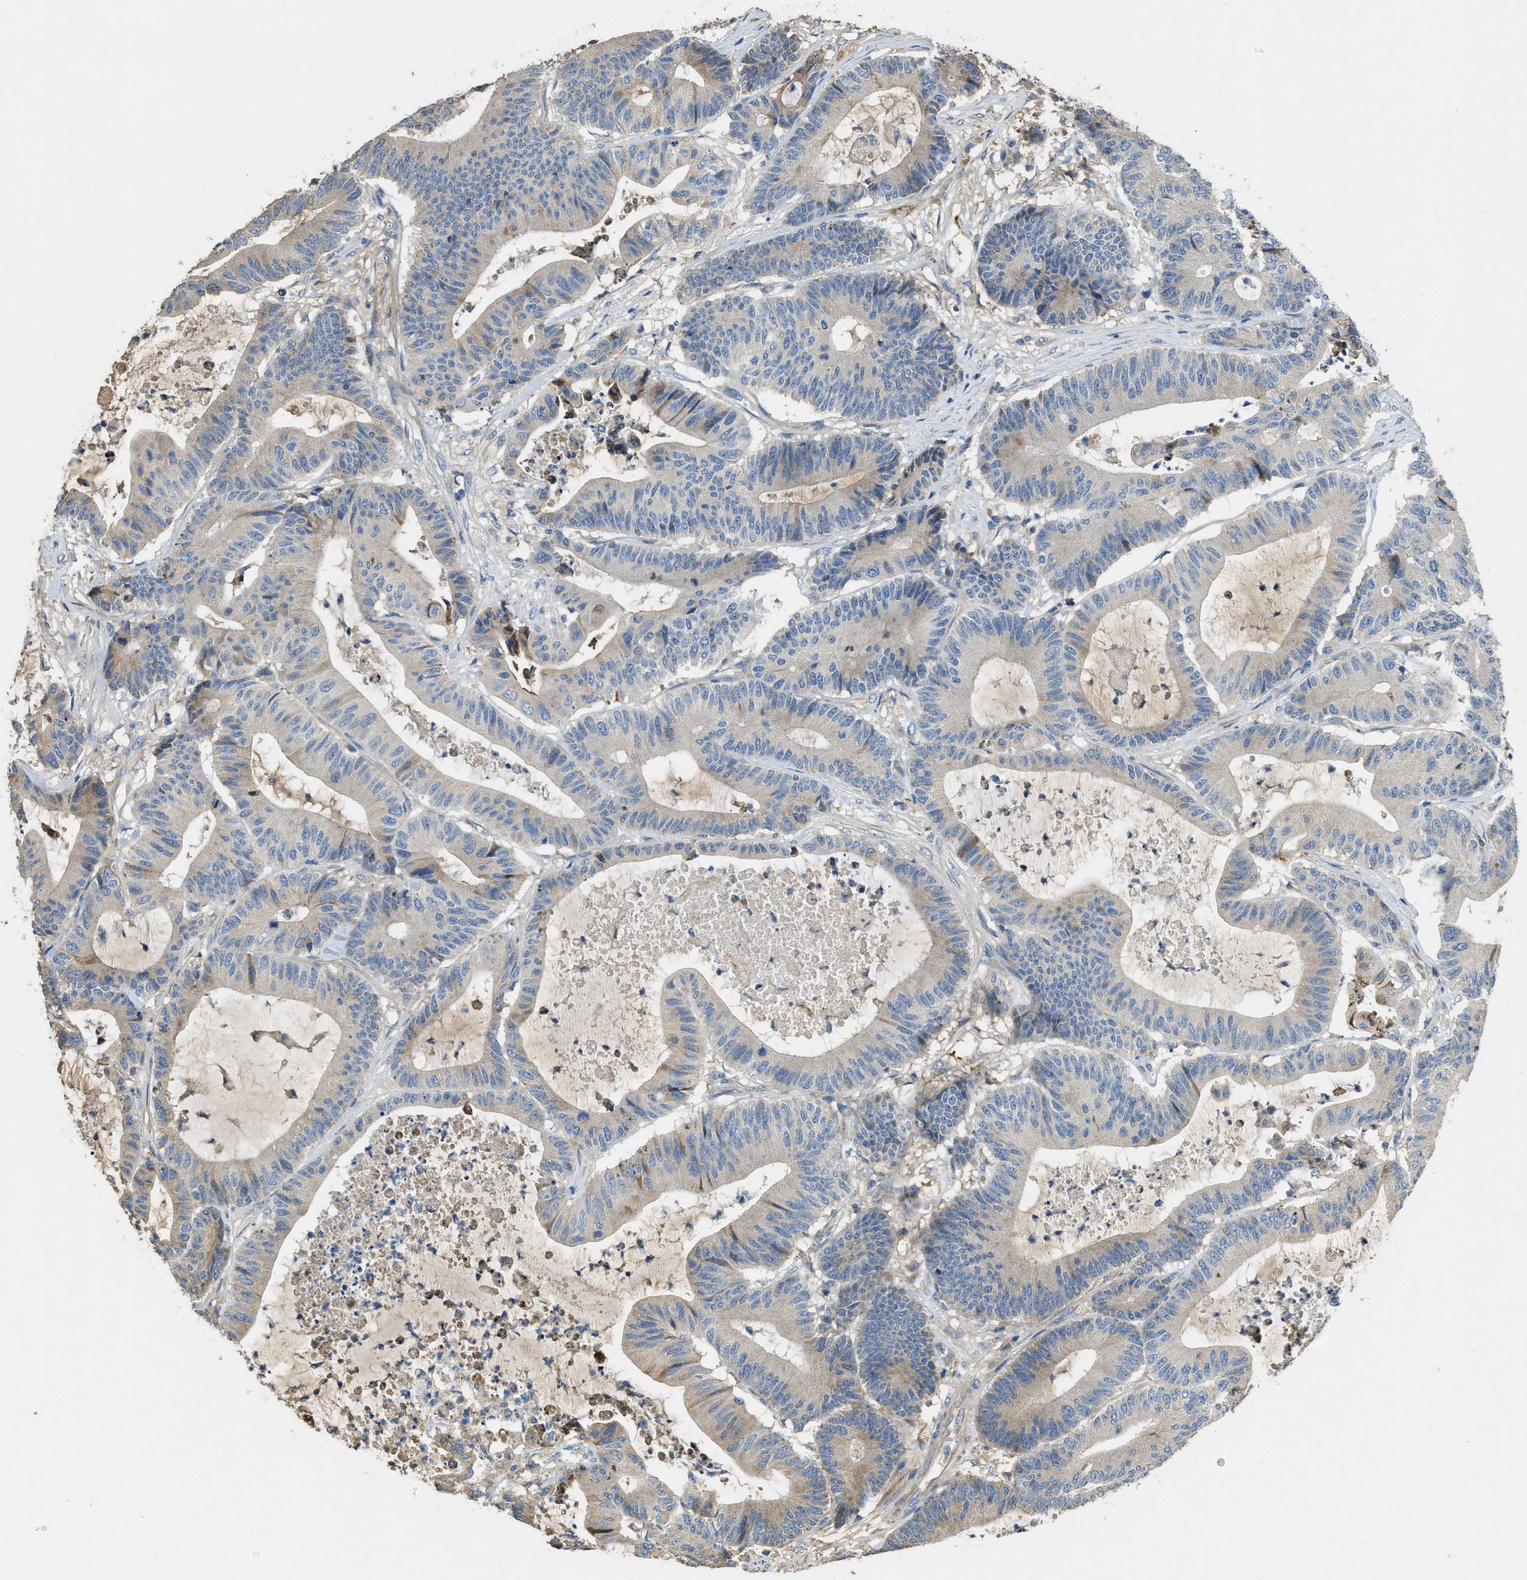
{"staining": {"intensity": "weak", "quantity": "<25%", "location": "cytoplasmic/membranous"}, "tissue": "colorectal cancer", "cell_type": "Tumor cells", "image_type": "cancer", "snomed": [{"axis": "morphology", "description": "Adenocarcinoma, NOS"}, {"axis": "topography", "description": "Colon"}], "caption": "The photomicrograph reveals no significant staining in tumor cells of colorectal cancer. (DAB IHC visualized using brightfield microscopy, high magnification).", "gene": "RIPK2", "patient": {"sex": "female", "age": 84}}